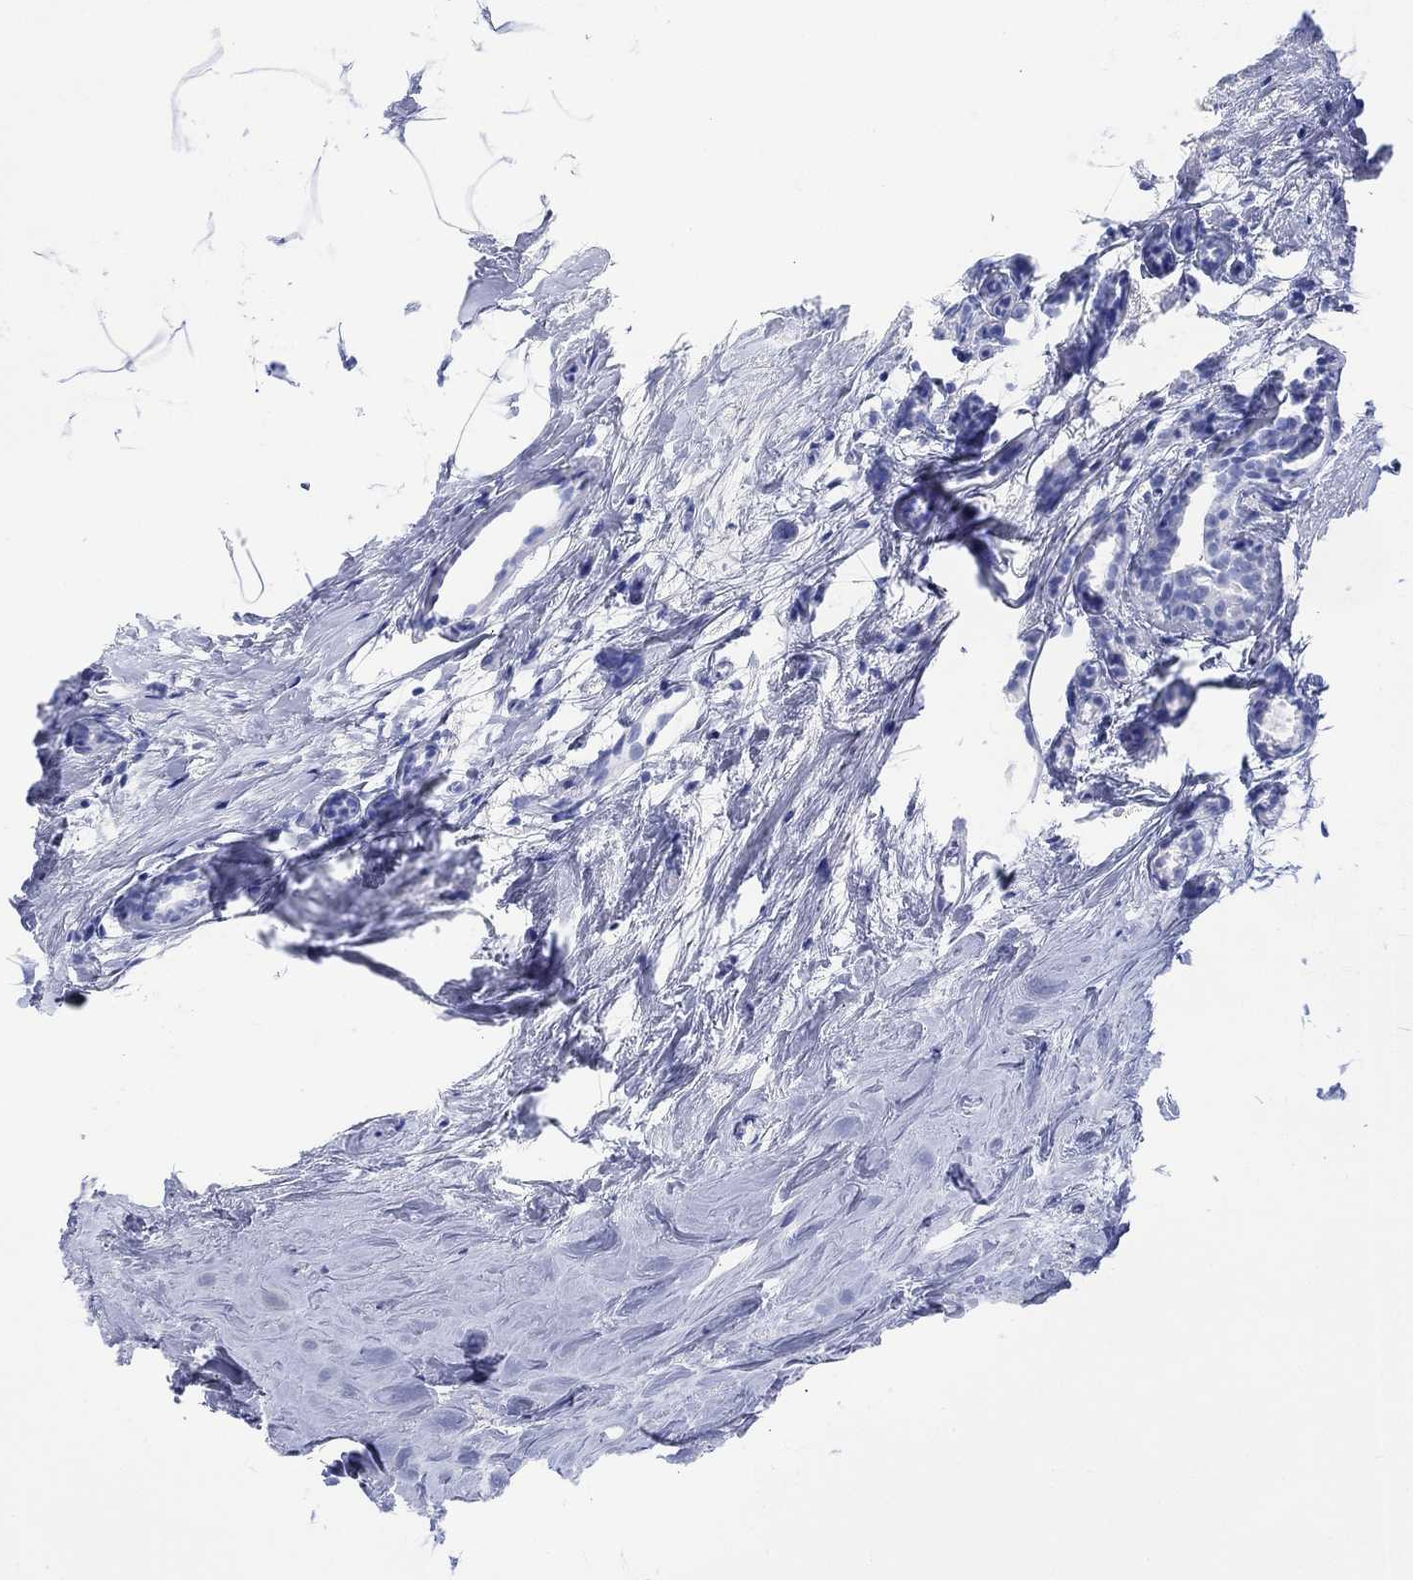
{"staining": {"intensity": "negative", "quantity": "none", "location": "none"}, "tissue": "breast cancer", "cell_type": "Tumor cells", "image_type": "cancer", "snomed": [{"axis": "morphology", "description": "Duct carcinoma"}, {"axis": "topography", "description": "Breast"}], "caption": "This is an IHC micrograph of breast intraductal carcinoma. There is no staining in tumor cells.", "gene": "CELF4", "patient": {"sex": "female", "age": 55}}